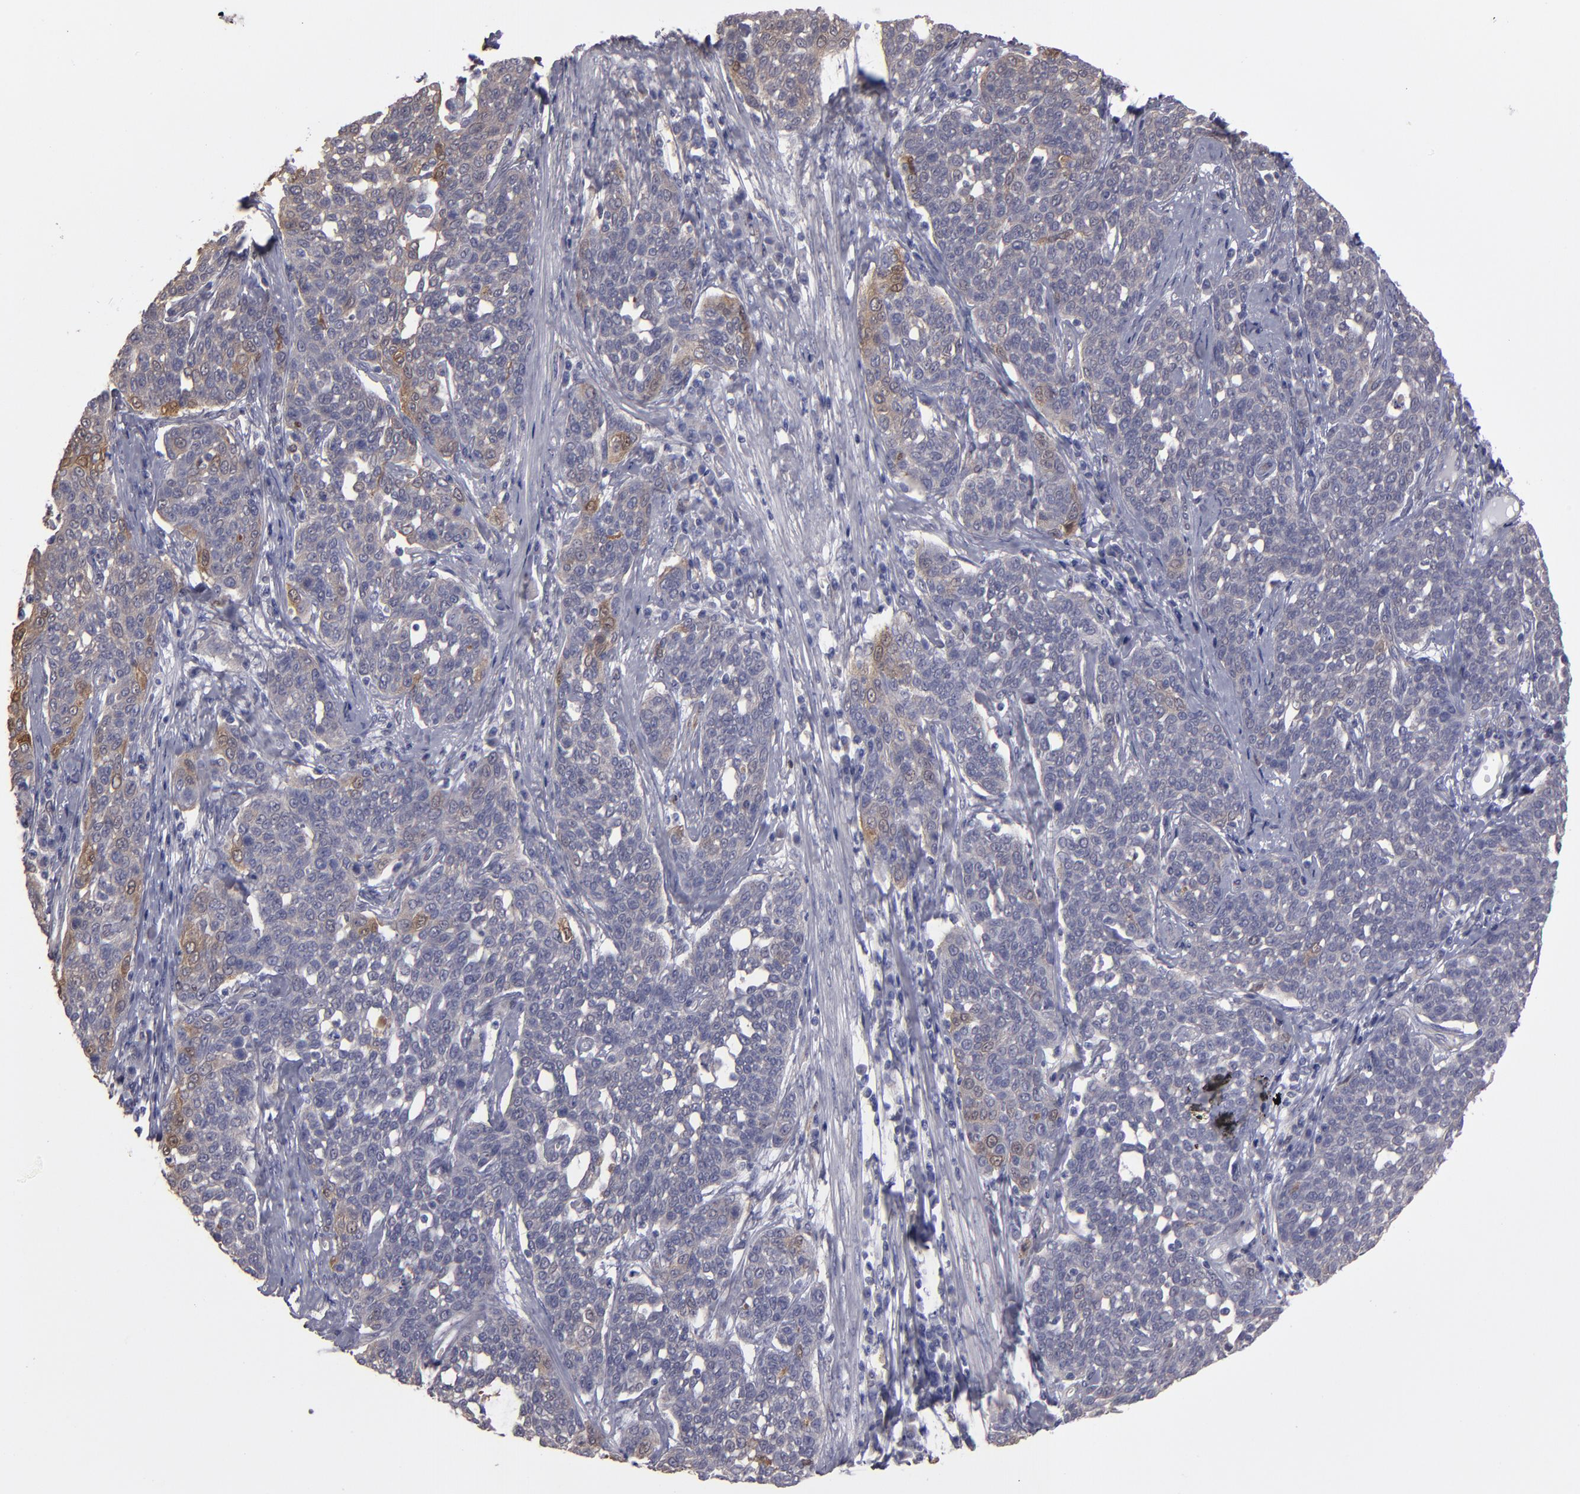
{"staining": {"intensity": "weak", "quantity": "25%-75%", "location": "cytoplasmic/membranous"}, "tissue": "cervical cancer", "cell_type": "Tumor cells", "image_type": "cancer", "snomed": [{"axis": "morphology", "description": "Squamous cell carcinoma, NOS"}, {"axis": "topography", "description": "Cervix"}], "caption": "A low amount of weak cytoplasmic/membranous staining is present in approximately 25%-75% of tumor cells in squamous cell carcinoma (cervical) tissue.", "gene": "NDRG2", "patient": {"sex": "female", "age": 34}}